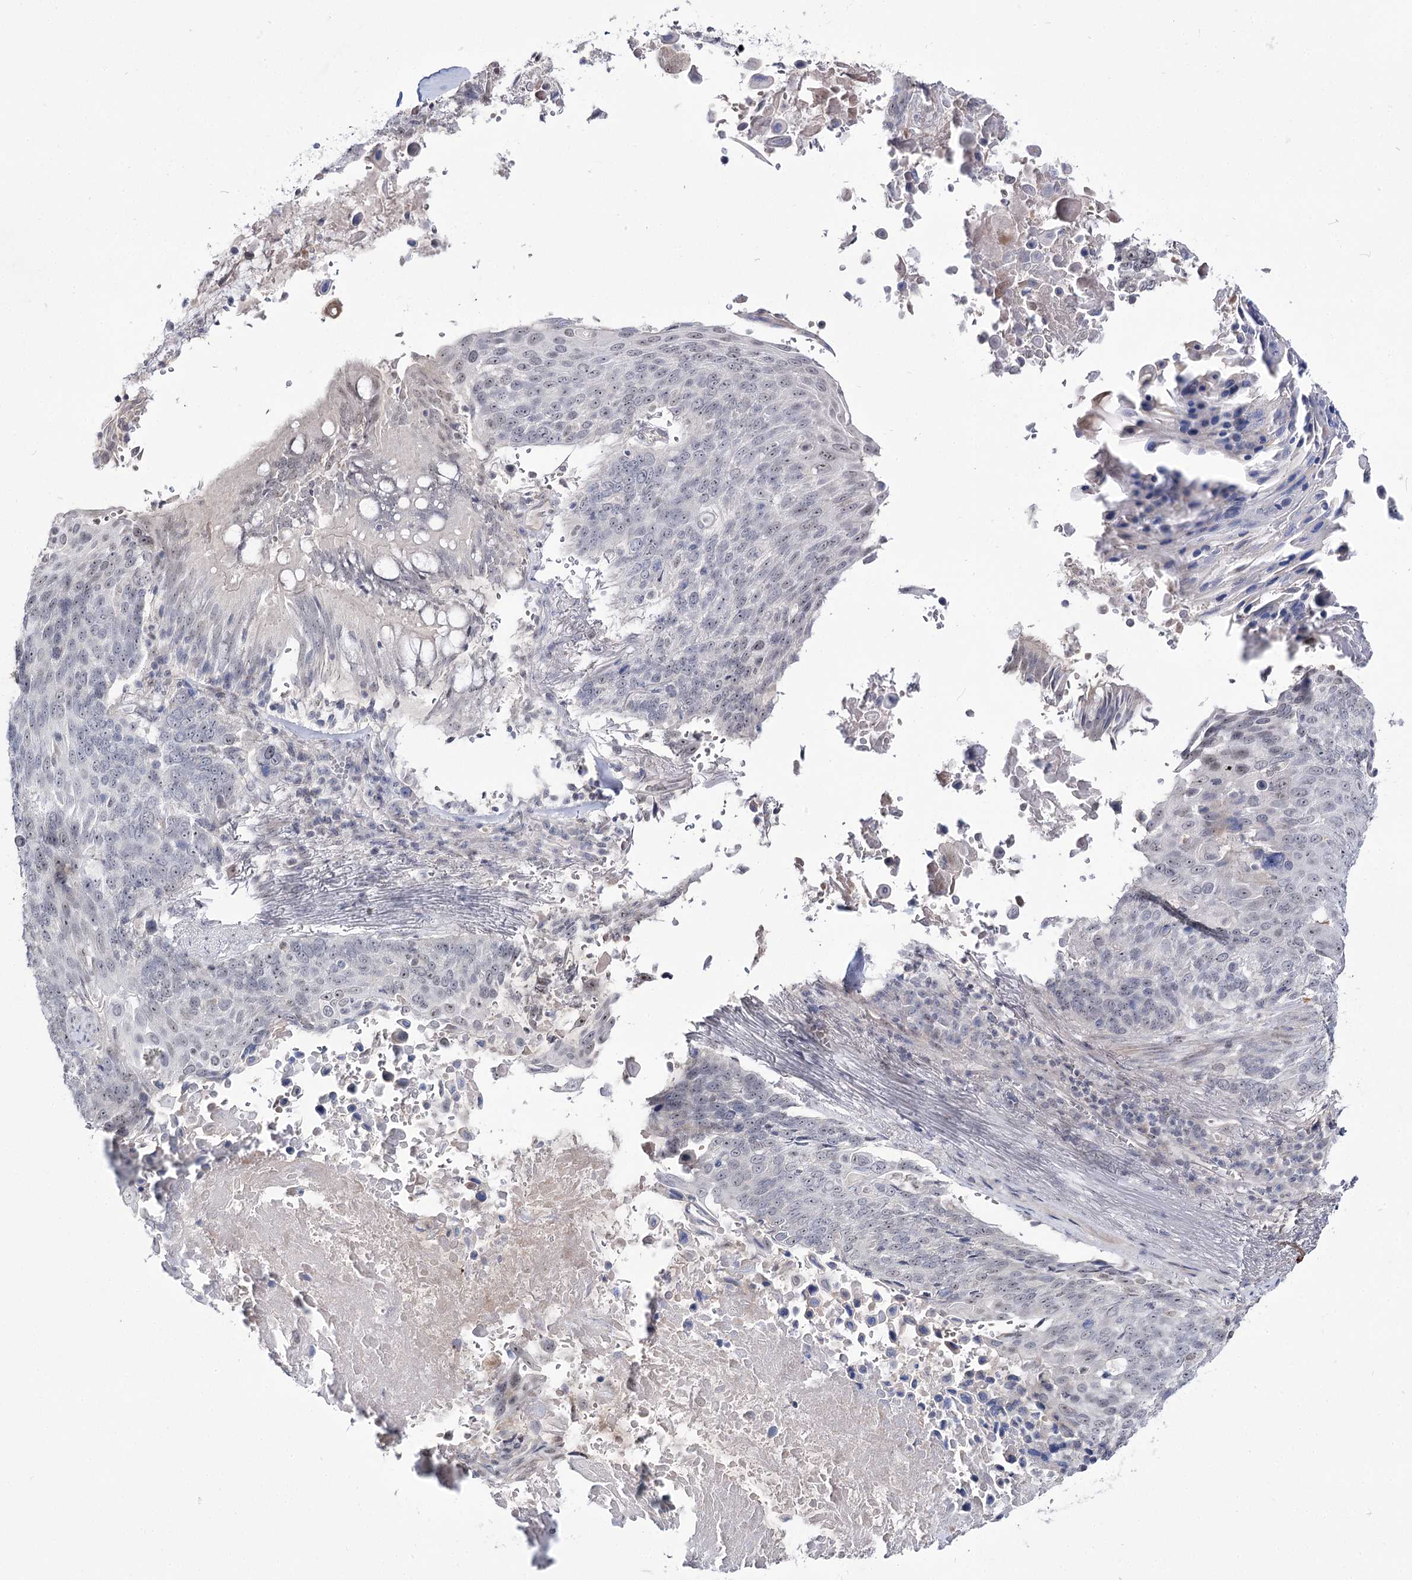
{"staining": {"intensity": "negative", "quantity": "none", "location": "none"}, "tissue": "lung cancer", "cell_type": "Tumor cells", "image_type": "cancer", "snomed": [{"axis": "morphology", "description": "Squamous cell carcinoma, NOS"}, {"axis": "topography", "description": "Lung"}], "caption": "Squamous cell carcinoma (lung) stained for a protein using immunohistochemistry shows no expression tumor cells.", "gene": "RRP9", "patient": {"sex": "male", "age": 66}}